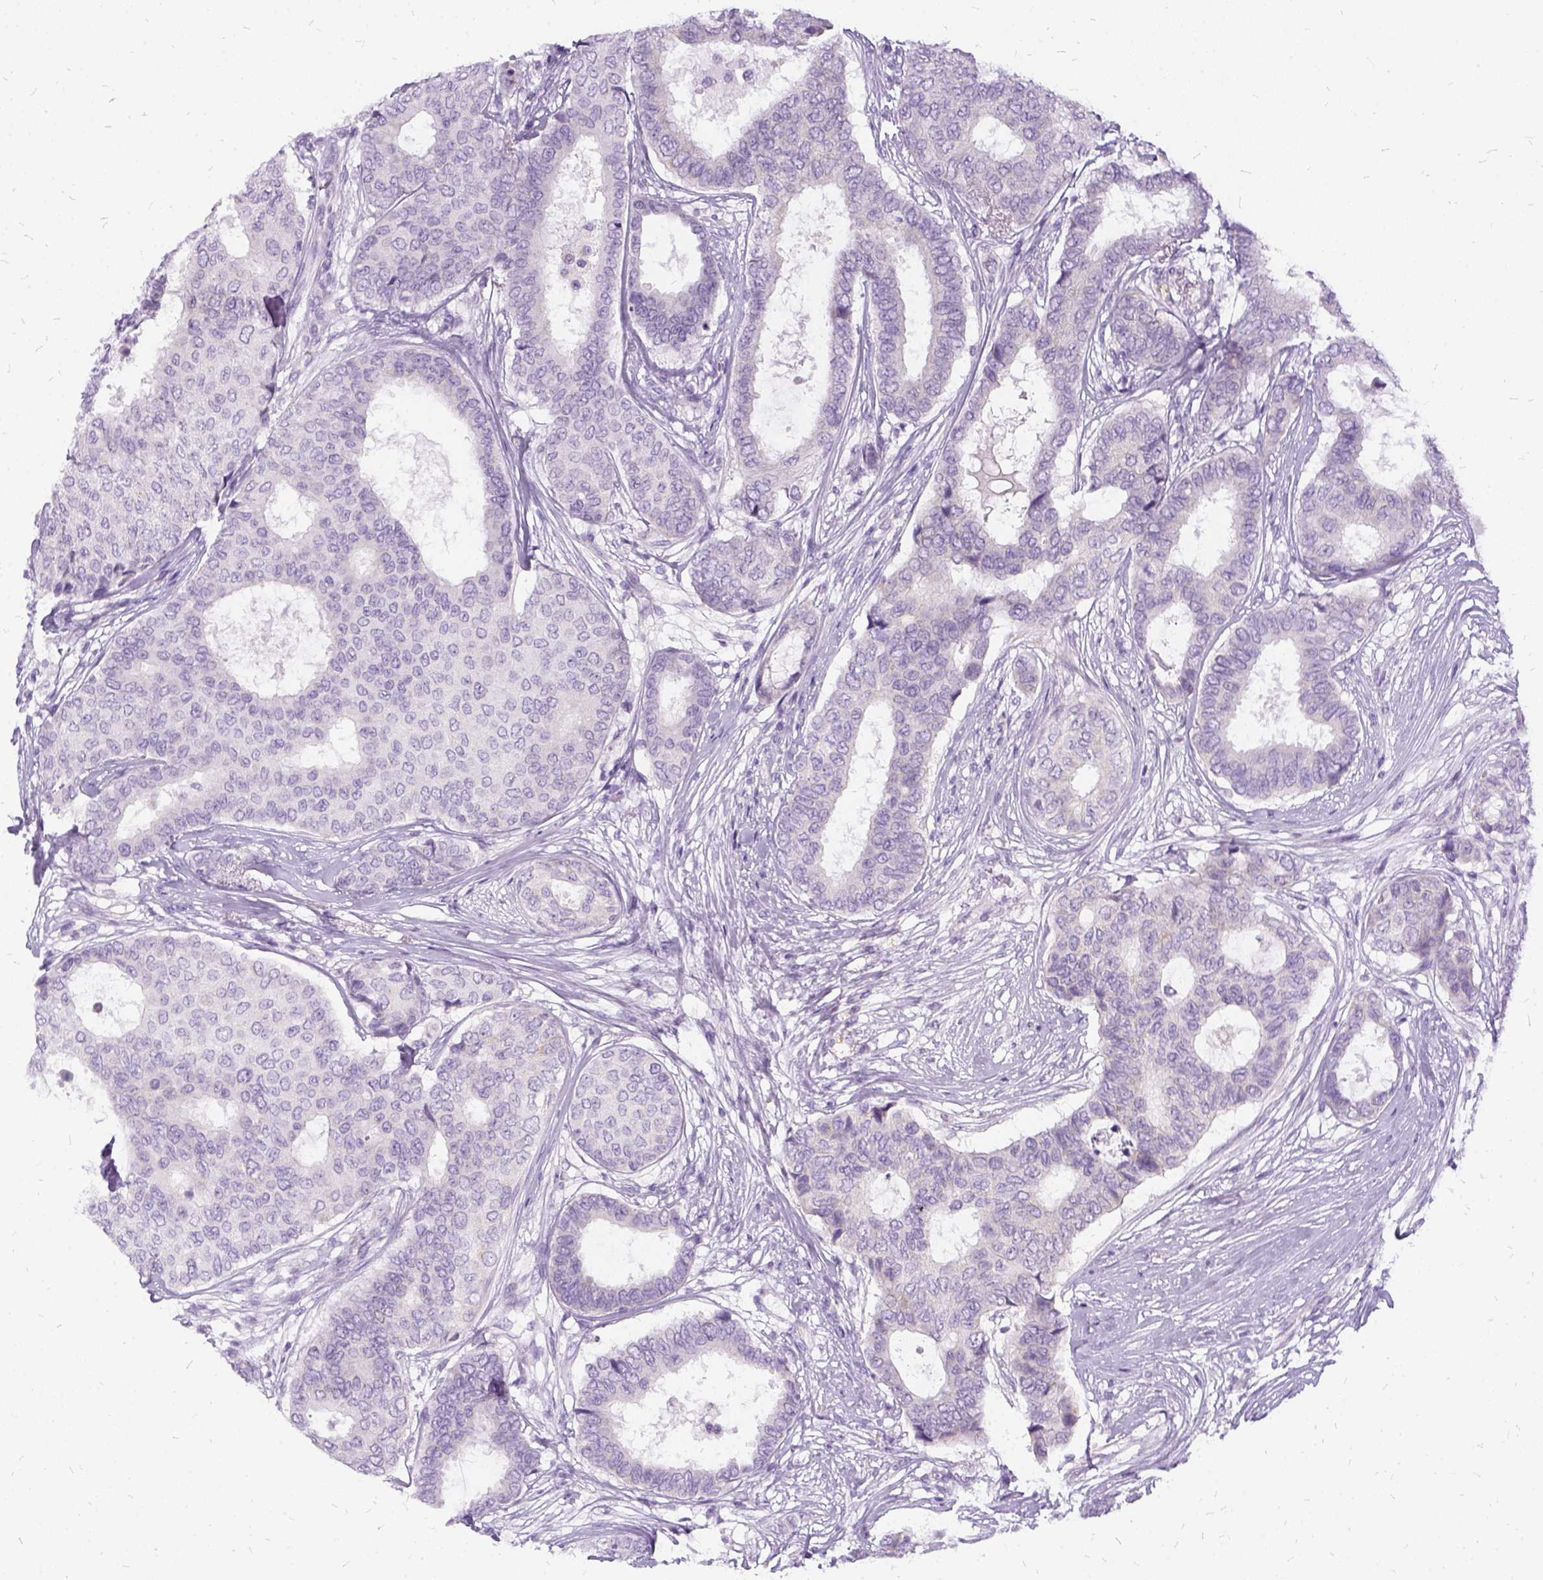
{"staining": {"intensity": "negative", "quantity": "none", "location": "none"}, "tissue": "breast cancer", "cell_type": "Tumor cells", "image_type": "cancer", "snomed": [{"axis": "morphology", "description": "Duct carcinoma"}, {"axis": "topography", "description": "Breast"}], "caption": "The photomicrograph reveals no staining of tumor cells in breast cancer.", "gene": "FDX1", "patient": {"sex": "female", "age": 75}}